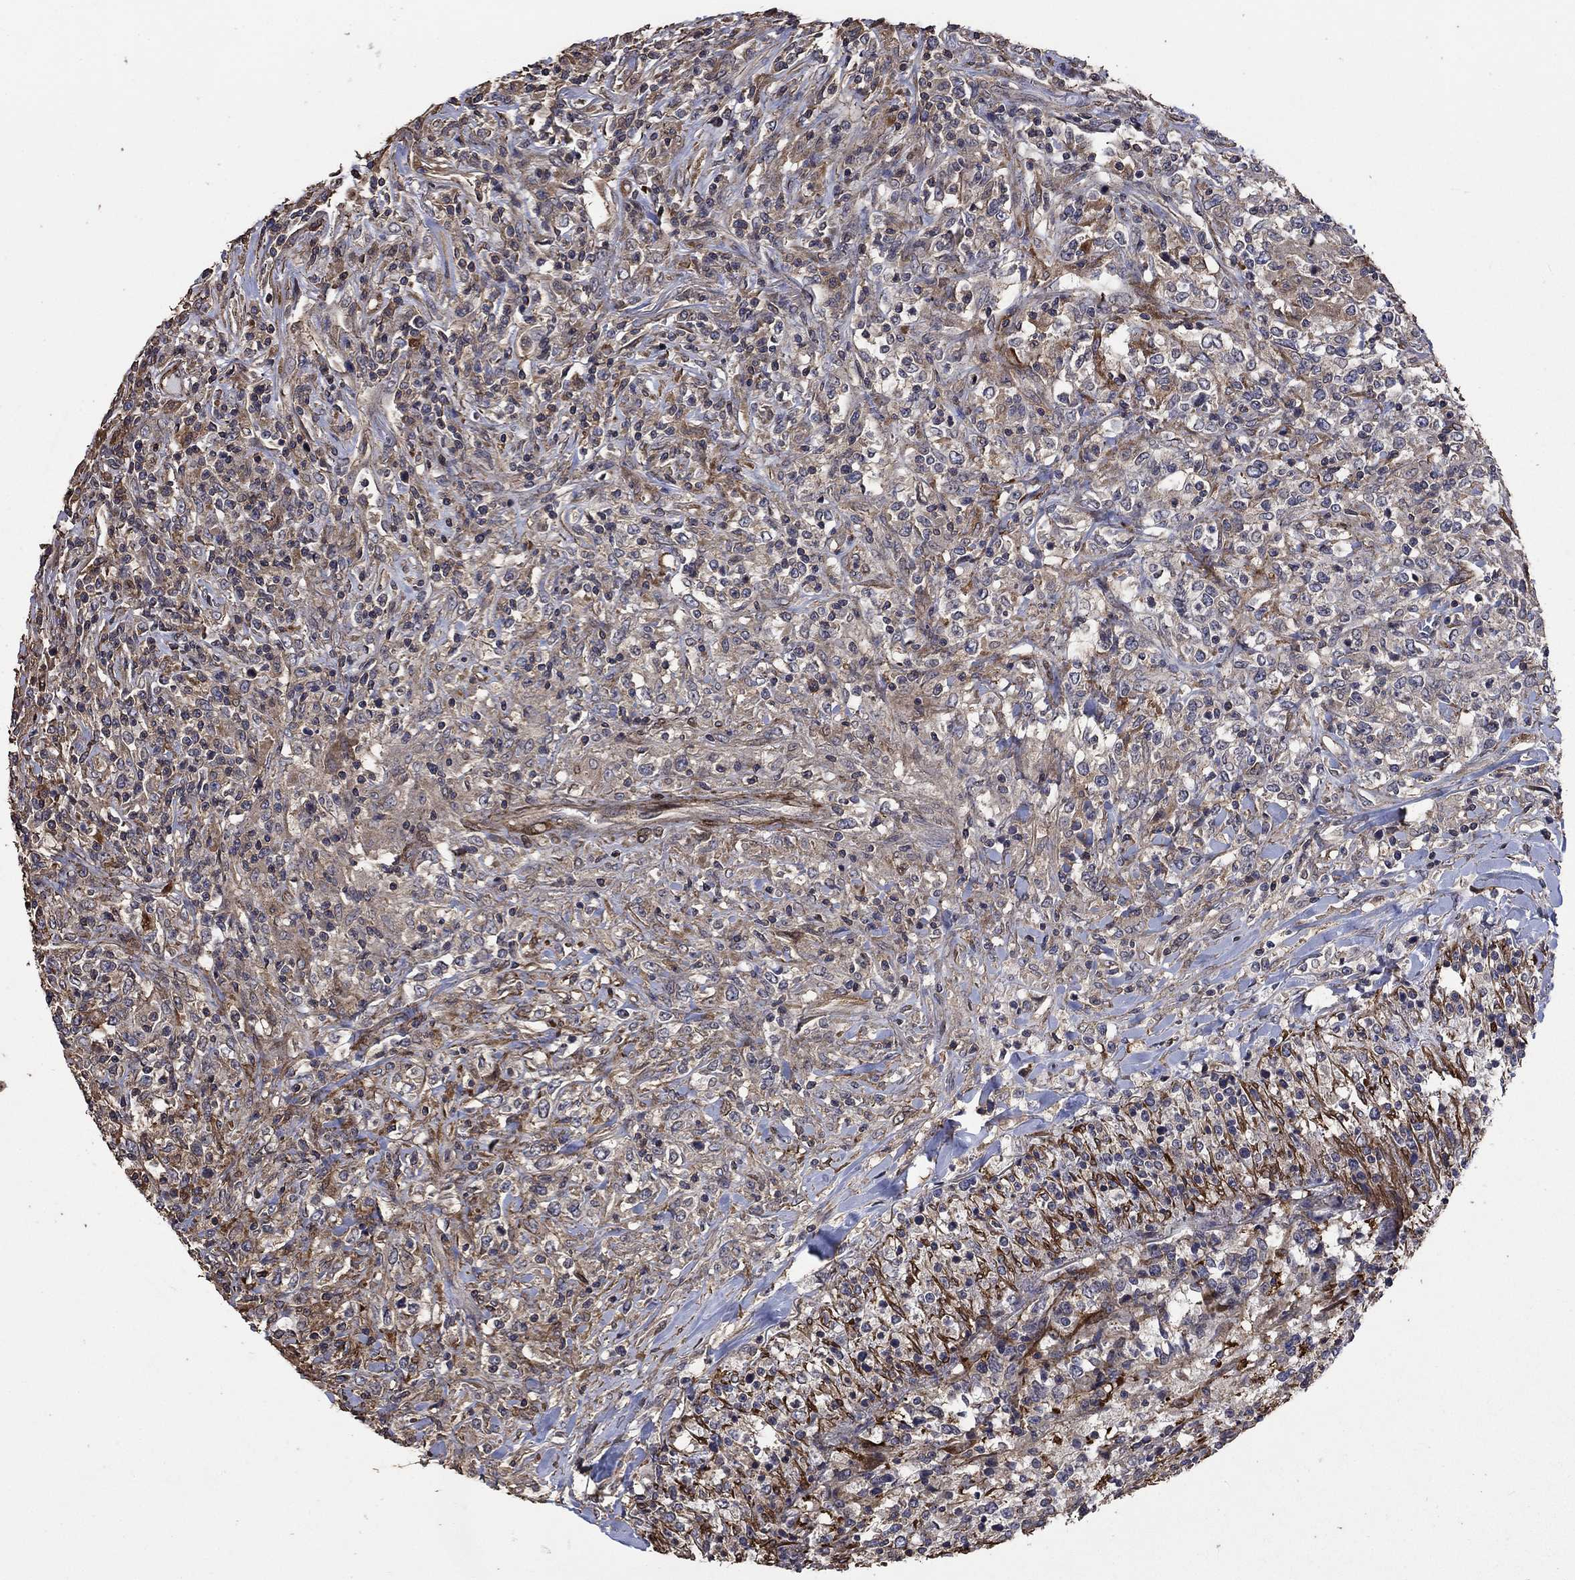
{"staining": {"intensity": "negative", "quantity": "none", "location": "none"}, "tissue": "lymphoma", "cell_type": "Tumor cells", "image_type": "cancer", "snomed": [{"axis": "morphology", "description": "Malignant lymphoma, non-Hodgkin's type, High grade"}, {"axis": "topography", "description": "Lung"}], "caption": "The micrograph exhibits no significant staining in tumor cells of malignant lymphoma, non-Hodgkin's type (high-grade).", "gene": "PDE3A", "patient": {"sex": "male", "age": 79}}